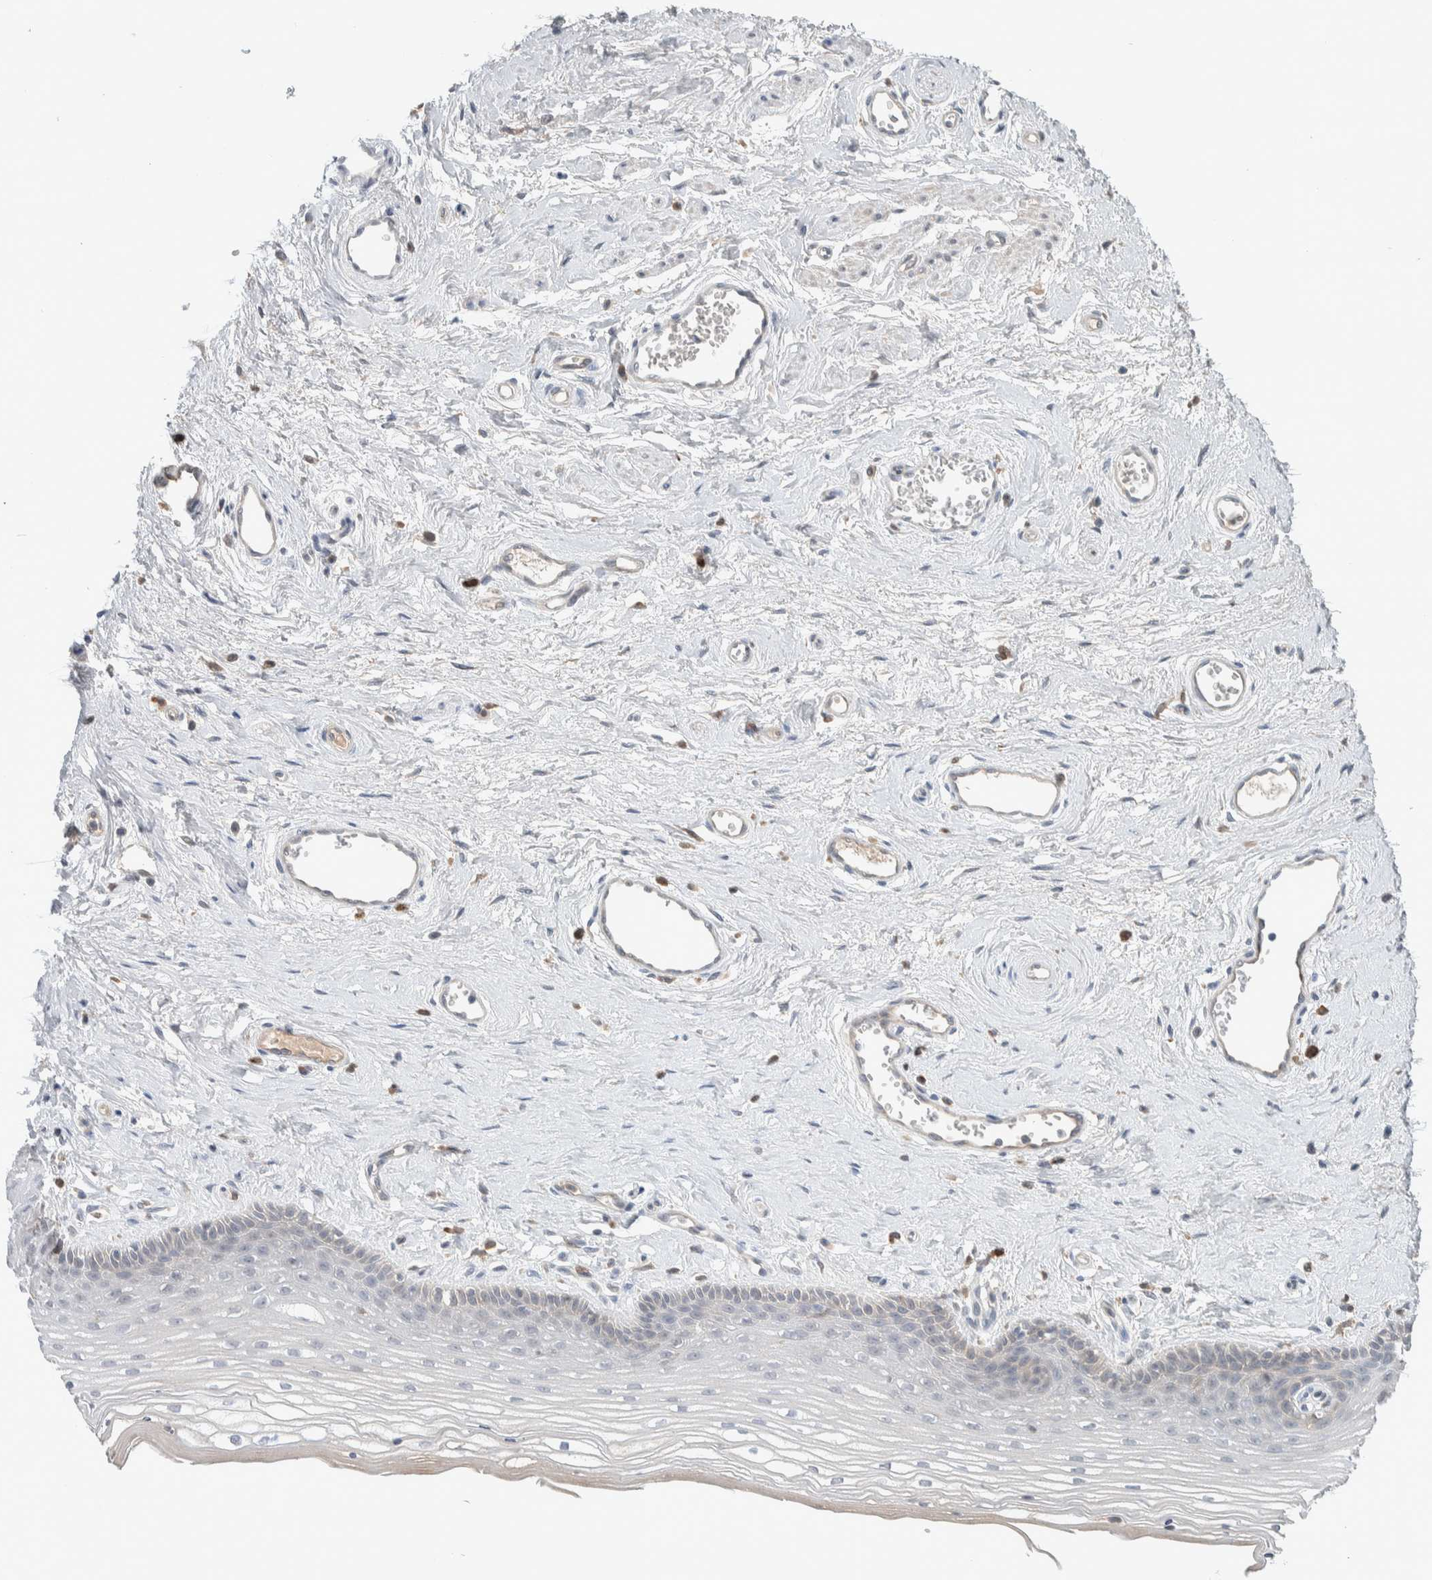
{"staining": {"intensity": "weak", "quantity": "<25%", "location": "cytoplasmic/membranous"}, "tissue": "vagina", "cell_type": "Squamous epithelial cells", "image_type": "normal", "snomed": [{"axis": "morphology", "description": "Normal tissue, NOS"}, {"axis": "topography", "description": "Vagina"}], "caption": "Immunohistochemistry (IHC) photomicrograph of benign human vagina stained for a protein (brown), which demonstrates no positivity in squamous epithelial cells.", "gene": "DEPTOR", "patient": {"sex": "female", "age": 46}}